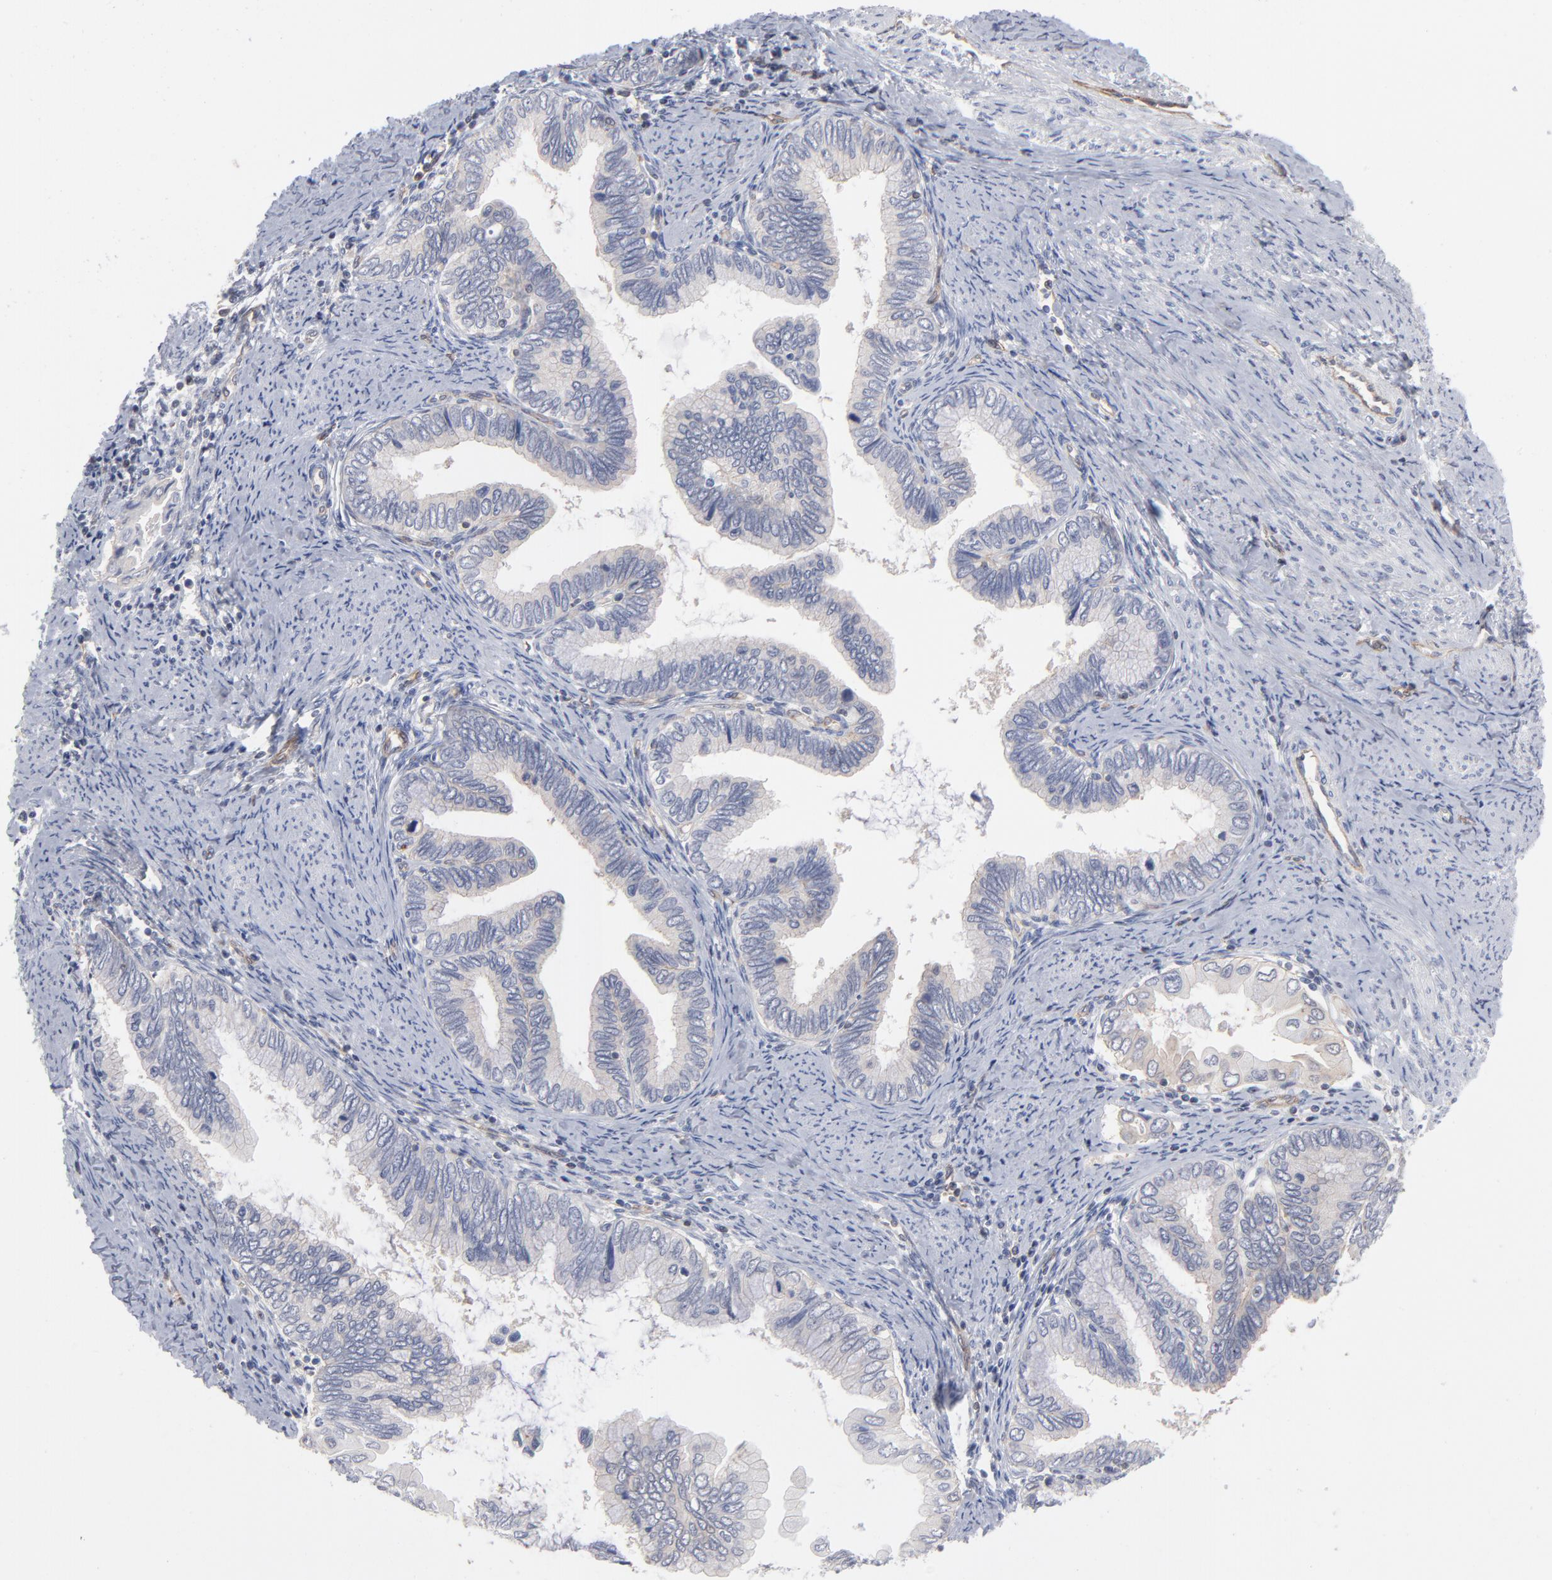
{"staining": {"intensity": "negative", "quantity": "none", "location": "none"}, "tissue": "cervical cancer", "cell_type": "Tumor cells", "image_type": "cancer", "snomed": [{"axis": "morphology", "description": "Adenocarcinoma, NOS"}, {"axis": "topography", "description": "Cervix"}], "caption": "Tumor cells show no significant protein positivity in adenocarcinoma (cervical).", "gene": "PXN", "patient": {"sex": "female", "age": 49}}